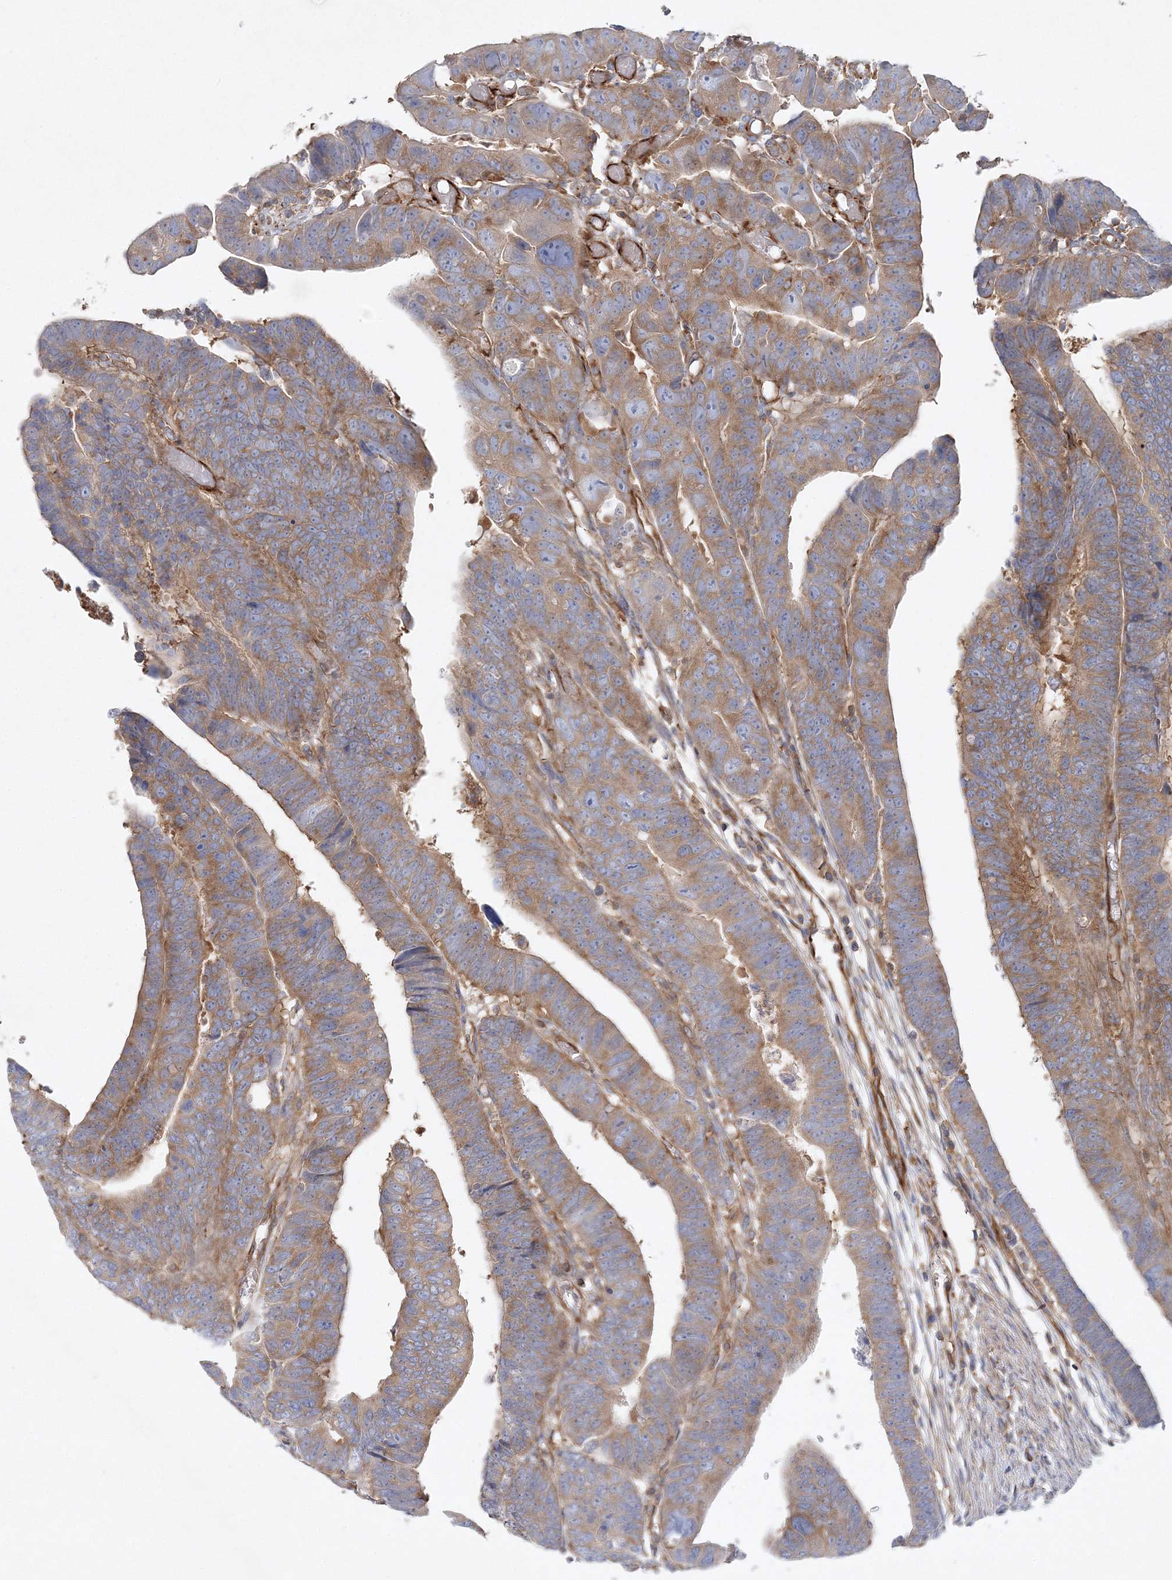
{"staining": {"intensity": "moderate", "quantity": ">75%", "location": "cytoplasmic/membranous"}, "tissue": "colorectal cancer", "cell_type": "Tumor cells", "image_type": "cancer", "snomed": [{"axis": "morphology", "description": "Adenocarcinoma, NOS"}, {"axis": "topography", "description": "Rectum"}], "caption": "Moderate cytoplasmic/membranous protein positivity is present in about >75% of tumor cells in colorectal cancer.", "gene": "WDR37", "patient": {"sex": "female", "age": 65}}